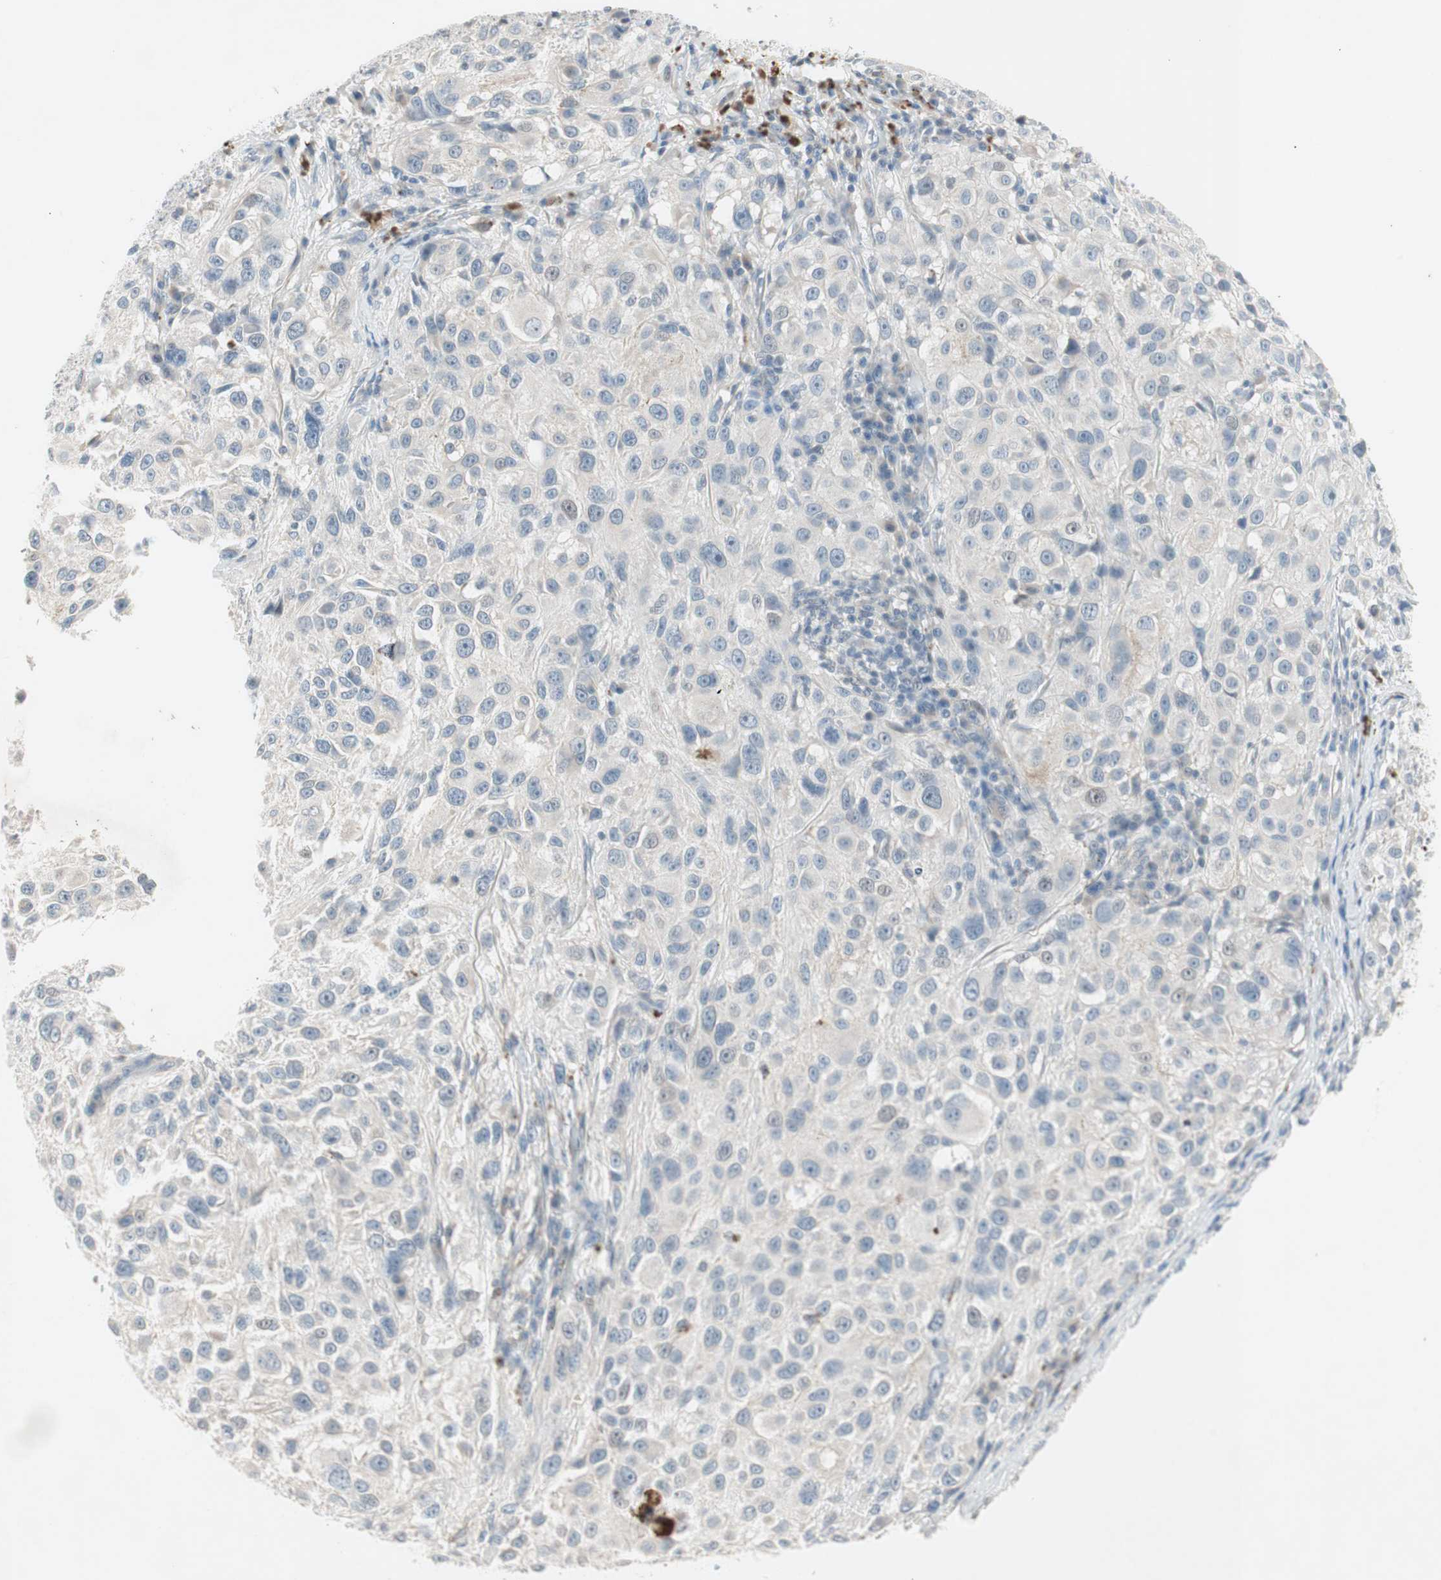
{"staining": {"intensity": "negative", "quantity": "none", "location": "none"}, "tissue": "melanoma", "cell_type": "Tumor cells", "image_type": "cancer", "snomed": [{"axis": "morphology", "description": "Necrosis, NOS"}, {"axis": "morphology", "description": "Malignant melanoma, NOS"}, {"axis": "topography", "description": "Skin"}], "caption": "Image shows no protein expression in tumor cells of melanoma tissue.", "gene": "ITGB4", "patient": {"sex": "female", "age": 87}}